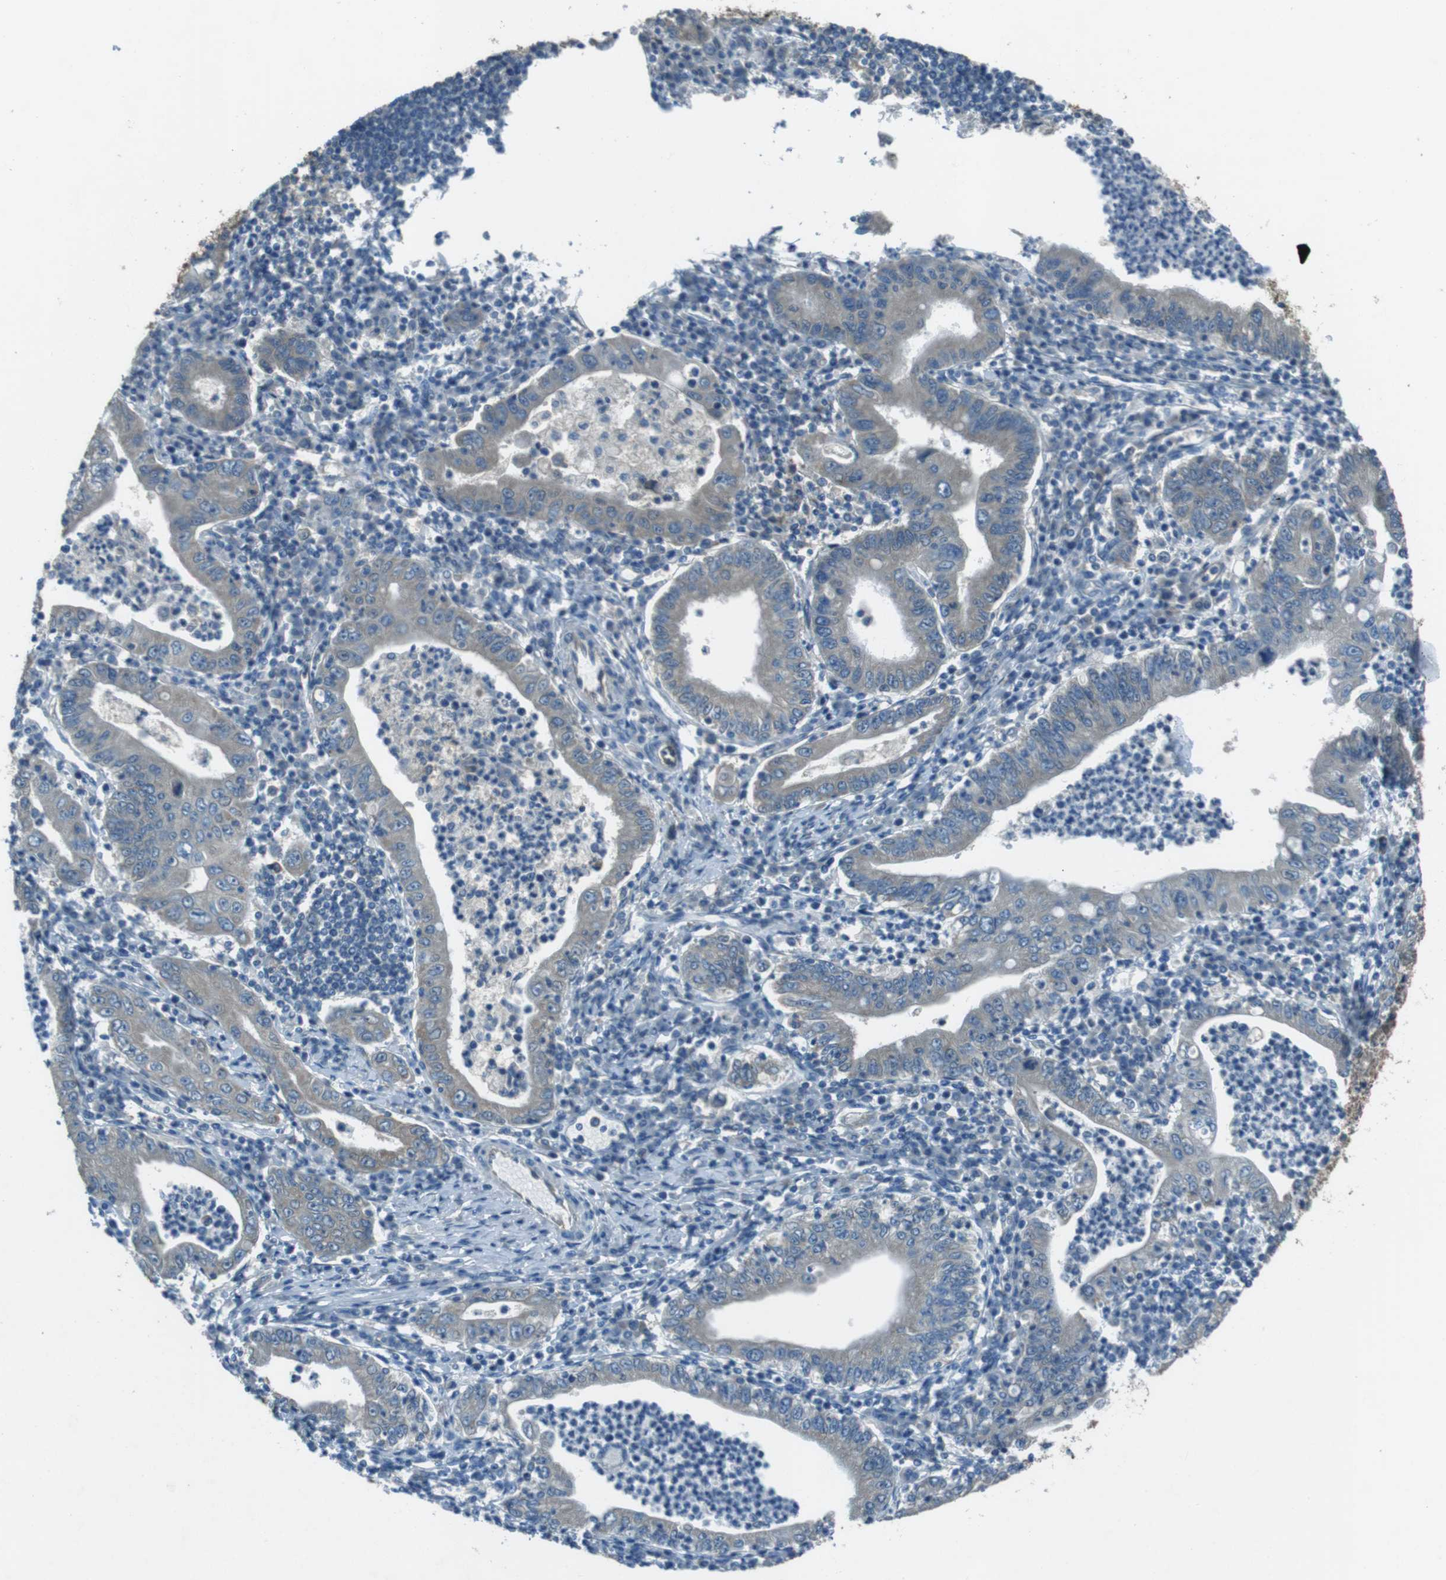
{"staining": {"intensity": "negative", "quantity": "none", "location": "none"}, "tissue": "stomach cancer", "cell_type": "Tumor cells", "image_type": "cancer", "snomed": [{"axis": "morphology", "description": "Normal tissue, NOS"}, {"axis": "morphology", "description": "Adenocarcinoma, NOS"}, {"axis": "topography", "description": "Esophagus"}, {"axis": "topography", "description": "Stomach, upper"}, {"axis": "topography", "description": "Peripheral nerve tissue"}], "caption": "An IHC image of stomach adenocarcinoma is shown. There is no staining in tumor cells of stomach adenocarcinoma.", "gene": "MFAP3", "patient": {"sex": "male", "age": 62}}